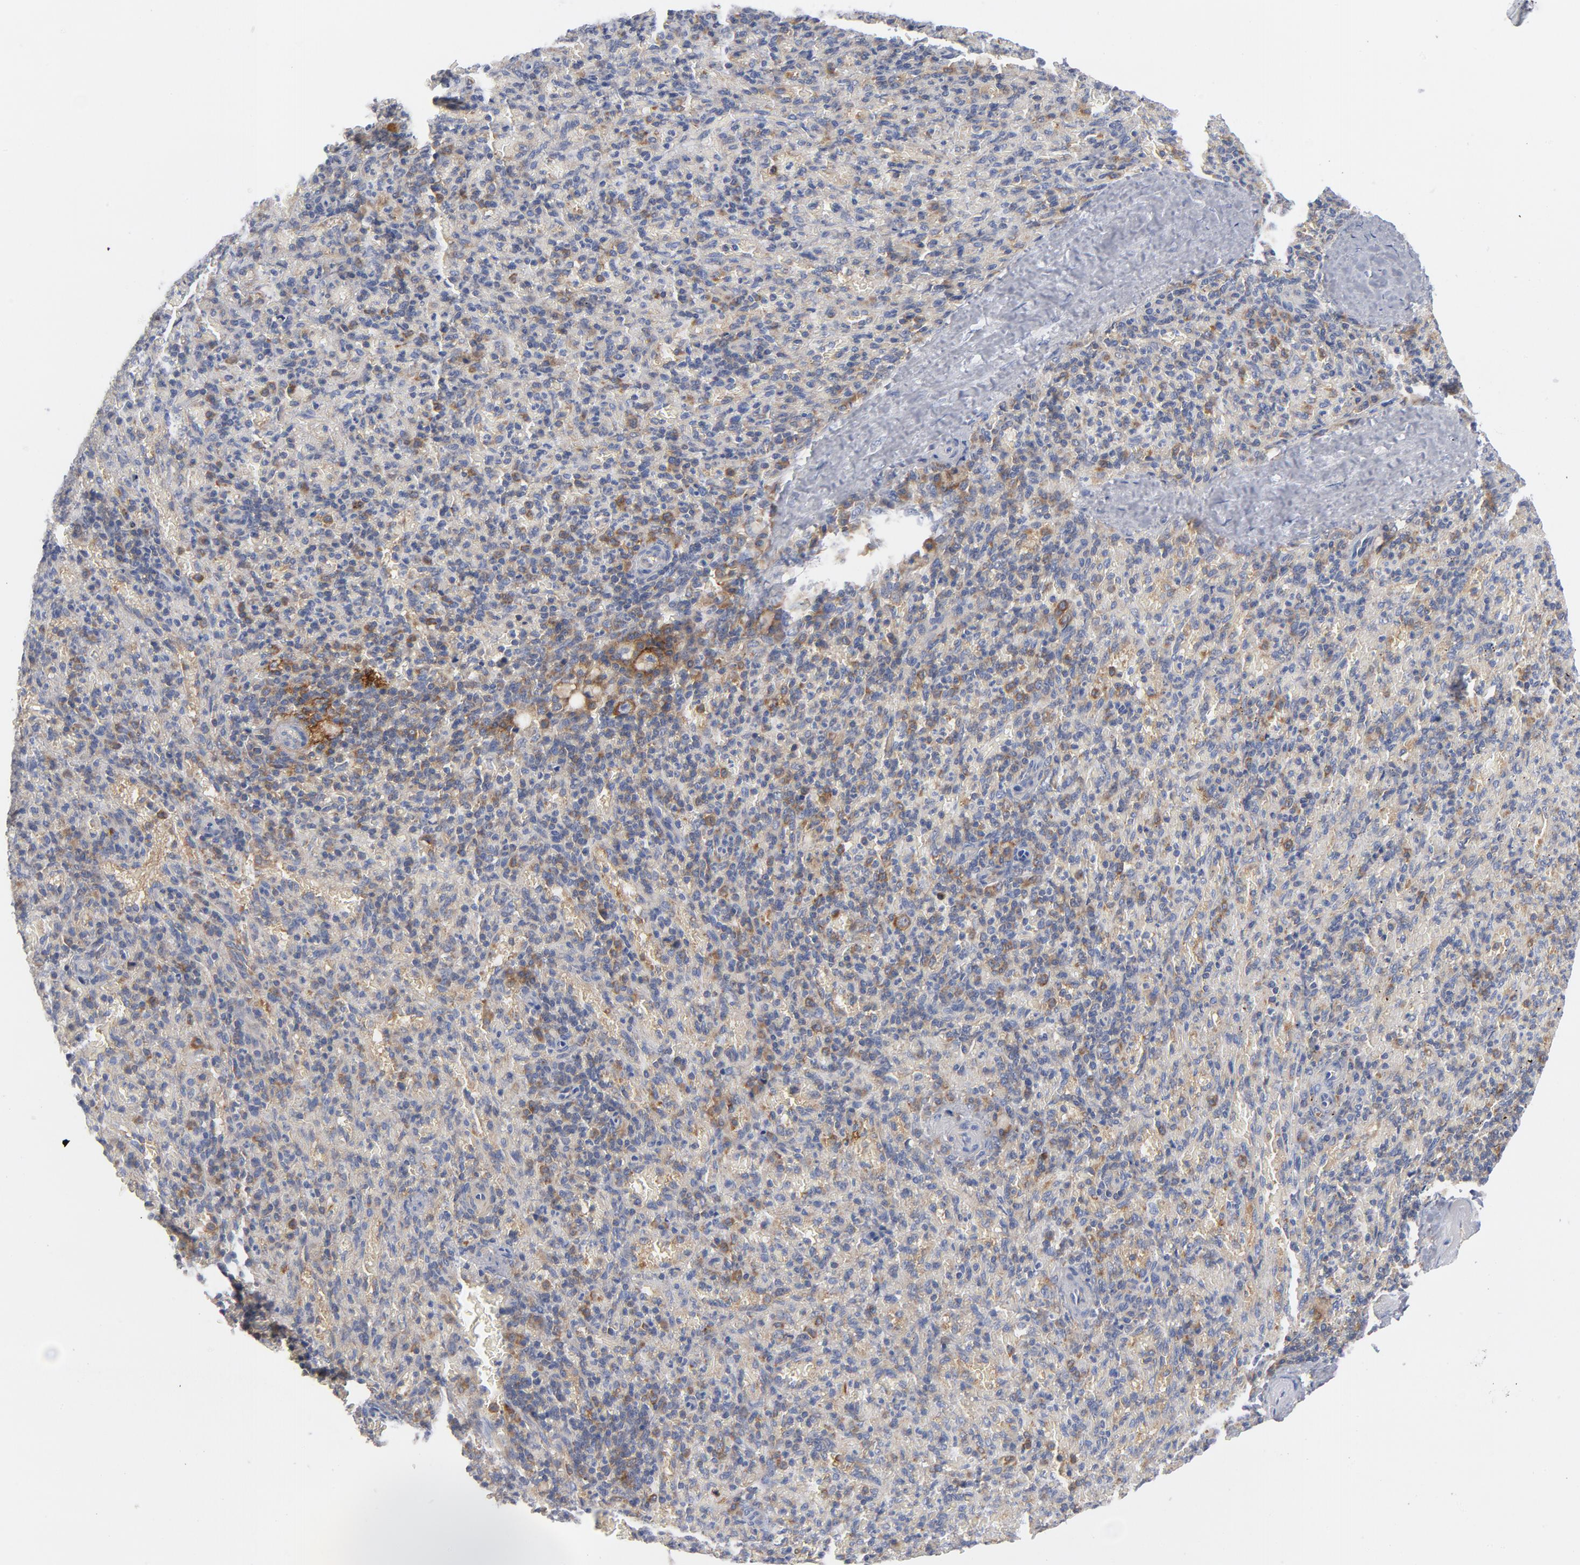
{"staining": {"intensity": "moderate", "quantity": "<25%", "location": "cytoplasmic/membranous"}, "tissue": "spleen", "cell_type": "Cells in red pulp", "image_type": "normal", "snomed": [{"axis": "morphology", "description": "Normal tissue, NOS"}, {"axis": "topography", "description": "Spleen"}], "caption": "Immunohistochemistry micrograph of unremarkable spleen stained for a protein (brown), which exhibits low levels of moderate cytoplasmic/membranous expression in about <25% of cells in red pulp.", "gene": "CD86", "patient": {"sex": "female", "age": 43}}